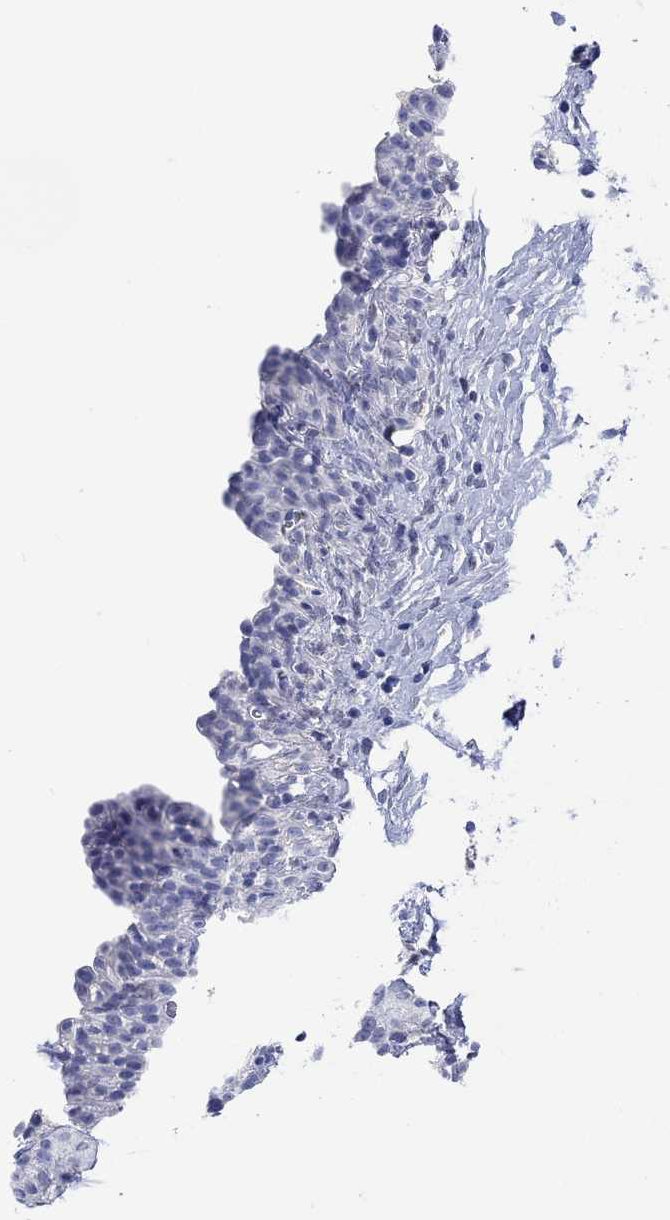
{"staining": {"intensity": "negative", "quantity": "none", "location": "none"}, "tissue": "urinary bladder", "cell_type": "Urothelial cells", "image_type": "normal", "snomed": [{"axis": "morphology", "description": "Normal tissue, NOS"}, {"axis": "topography", "description": "Urinary bladder"}], "caption": "Urinary bladder stained for a protein using immunohistochemistry (IHC) shows no positivity urothelial cells.", "gene": "MSI1", "patient": {"sex": "male", "age": 76}}